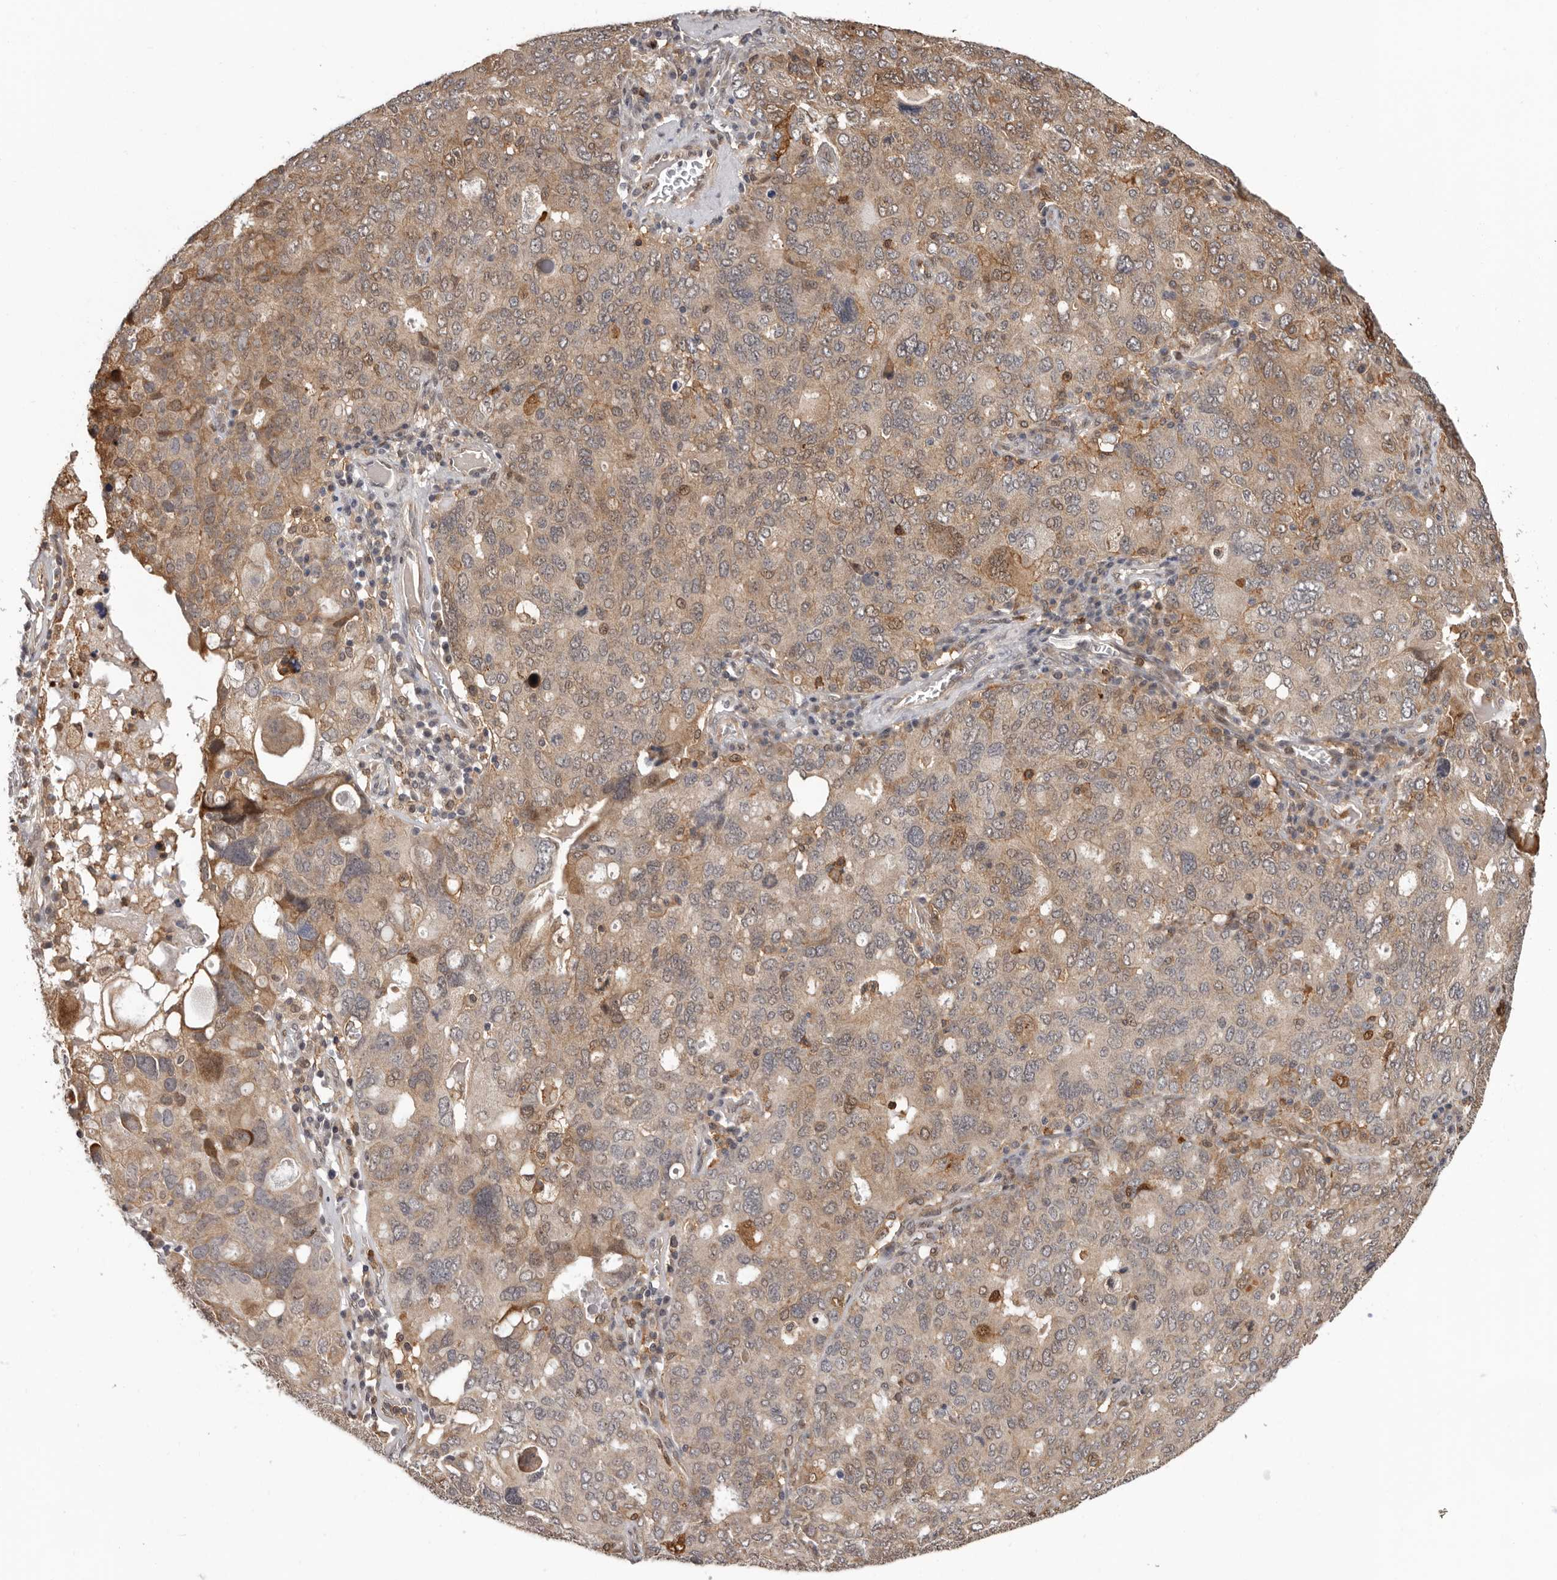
{"staining": {"intensity": "moderate", "quantity": "25%-75%", "location": "cytoplasmic/membranous,nuclear"}, "tissue": "ovarian cancer", "cell_type": "Tumor cells", "image_type": "cancer", "snomed": [{"axis": "morphology", "description": "Carcinoma, endometroid"}, {"axis": "topography", "description": "Ovary"}], "caption": "Ovarian endometroid carcinoma stained with DAB IHC exhibits medium levels of moderate cytoplasmic/membranous and nuclear staining in approximately 25%-75% of tumor cells.", "gene": "PRR12", "patient": {"sex": "female", "age": 62}}